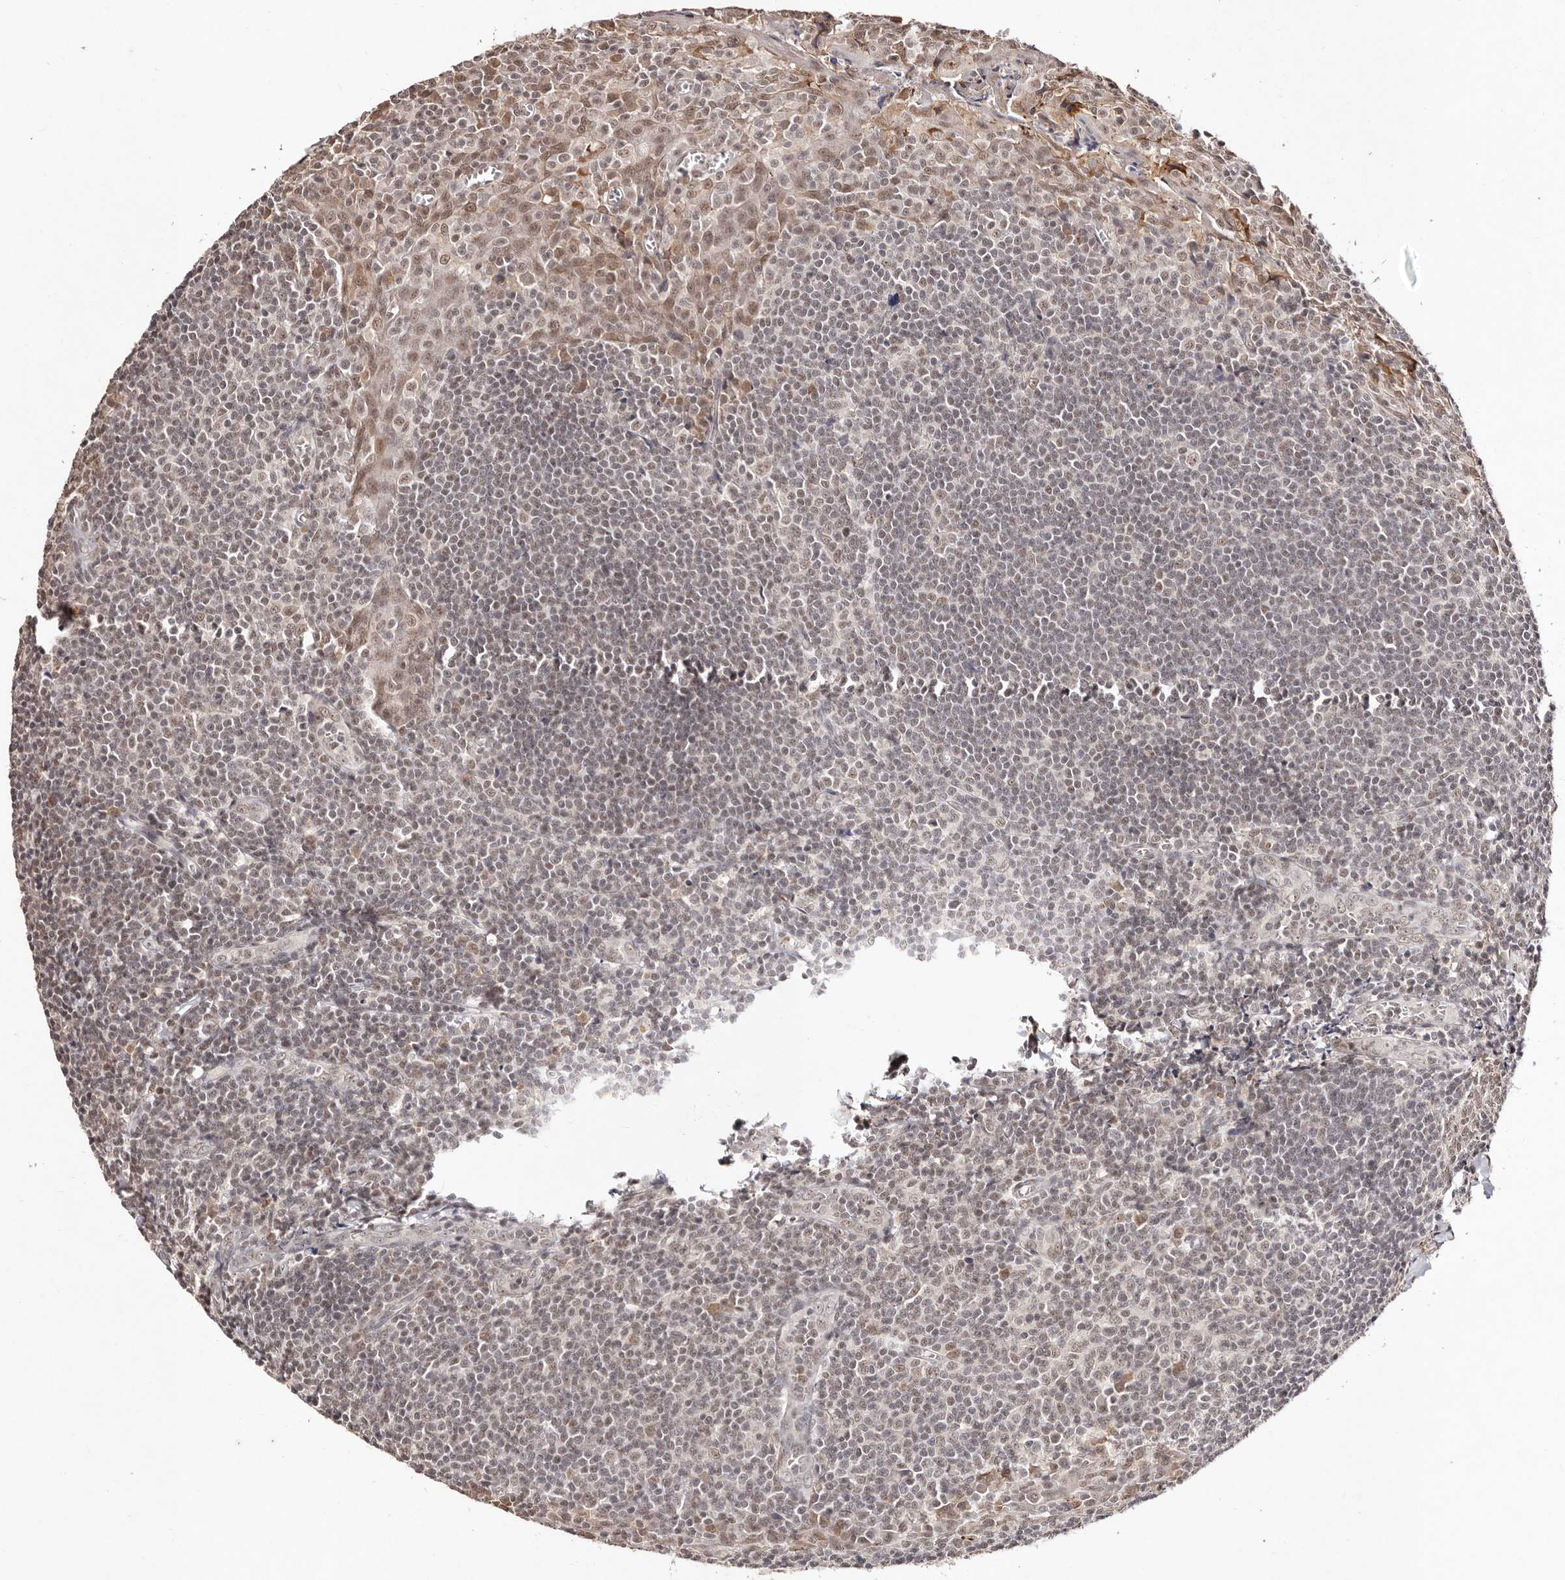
{"staining": {"intensity": "weak", "quantity": "25%-75%", "location": "nuclear"}, "tissue": "tonsil", "cell_type": "Germinal center cells", "image_type": "normal", "snomed": [{"axis": "morphology", "description": "Normal tissue, NOS"}, {"axis": "topography", "description": "Tonsil"}], "caption": "IHC image of normal tonsil: tonsil stained using immunohistochemistry reveals low levels of weak protein expression localized specifically in the nuclear of germinal center cells, appearing as a nuclear brown color.", "gene": "BICRAL", "patient": {"sex": "male", "age": 27}}